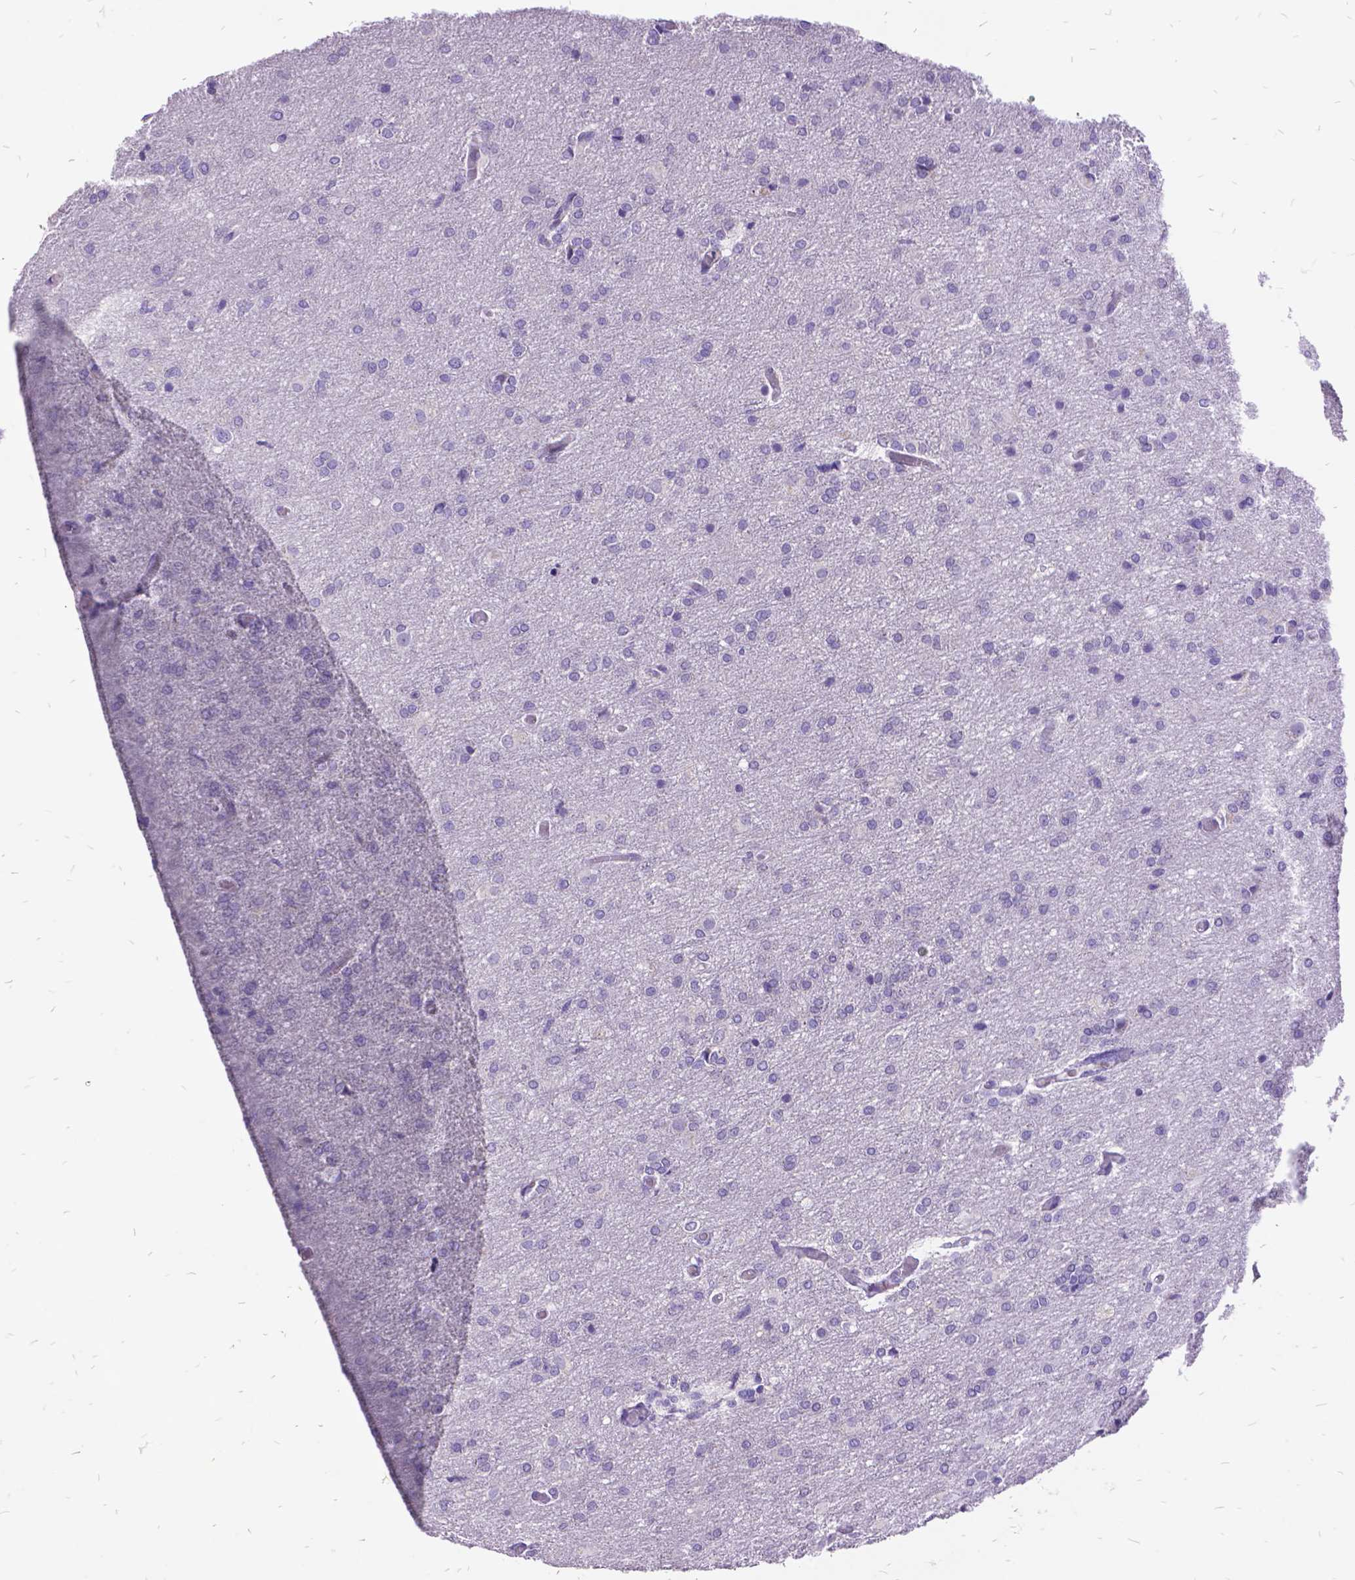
{"staining": {"intensity": "negative", "quantity": "none", "location": "none"}, "tissue": "glioma", "cell_type": "Tumor cells", "image_type": "cancer", "snomed": [{"axis": "morphology", "description": "Glioma, malignant, High grade"}, {"axis": "topography", "description": "Brain"}], "caption": "Immunohistochemistry of glioma reveals no expression in tumor cells.", "gene": "ITGB6", "patient": {"sex": "male", "age": 68}}